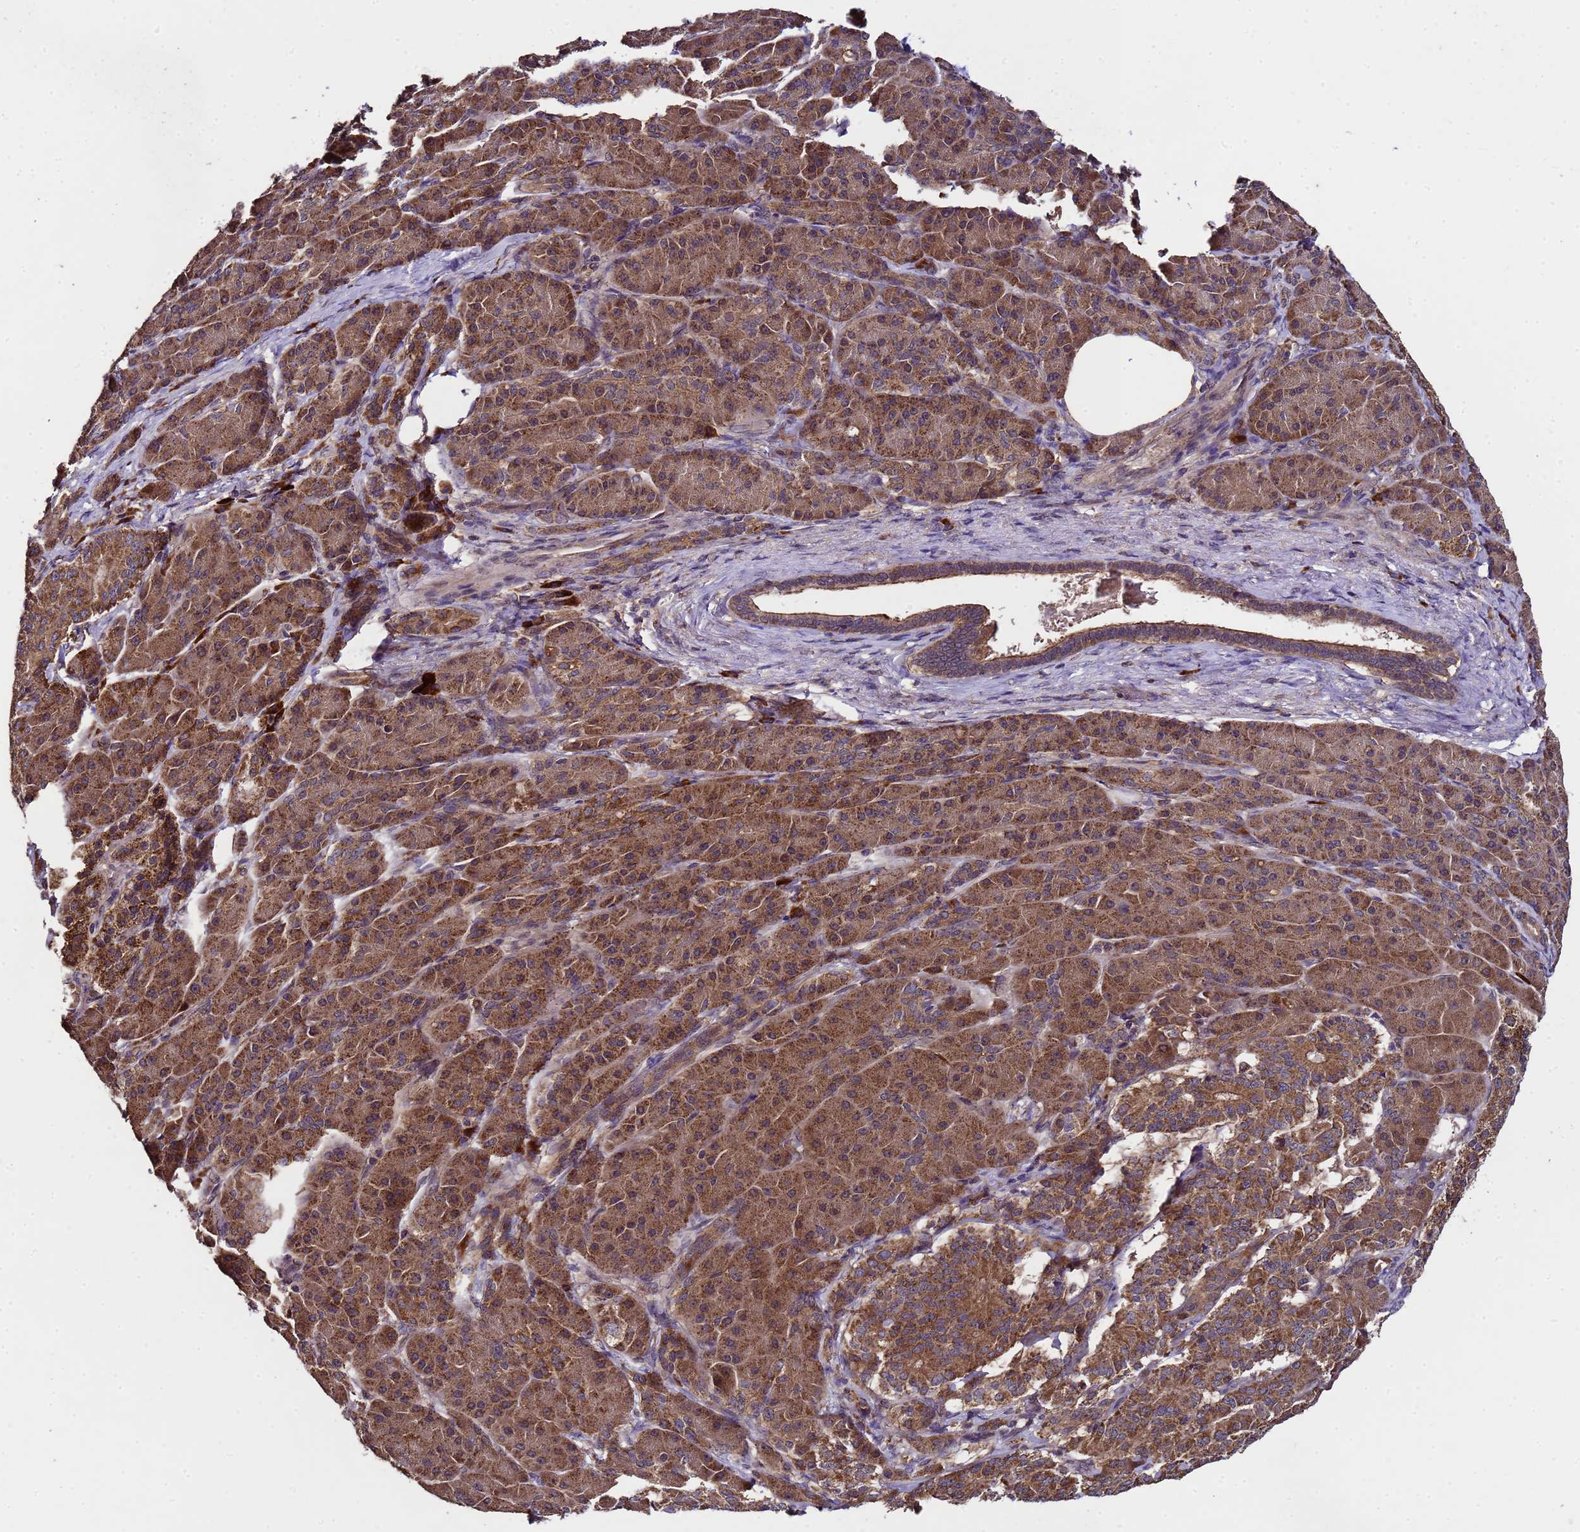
{"staining": {"intensity": "moderate", "quantity": ">75%", "location": "cytoplasmic/membranous"}, "tissue": "pancreatic cancer", "cell_type": "Tumor cells", "image_type": "cancer", "snomed": [{"axis": "morphology", "description": "Adenocarcinoma, NOS"}, {"axis": "topography", "description": "Pancreas"}], "caption": "DAB (3,3'-diaminobenzidine) immunohistochemical staining of pancreatic adenocarcinoma shows moderate cytoplasmic/membranous protein expression in about >75% of tumor cells. The staining is performed using DAB (3,3'-diaminobenzidine) brown chromogen to label protein expression. The nuclei are counter-stained blue using hematoxylin.", "gene": "HSPBAP1", "patient": {"sex": "female", "age": 74}}